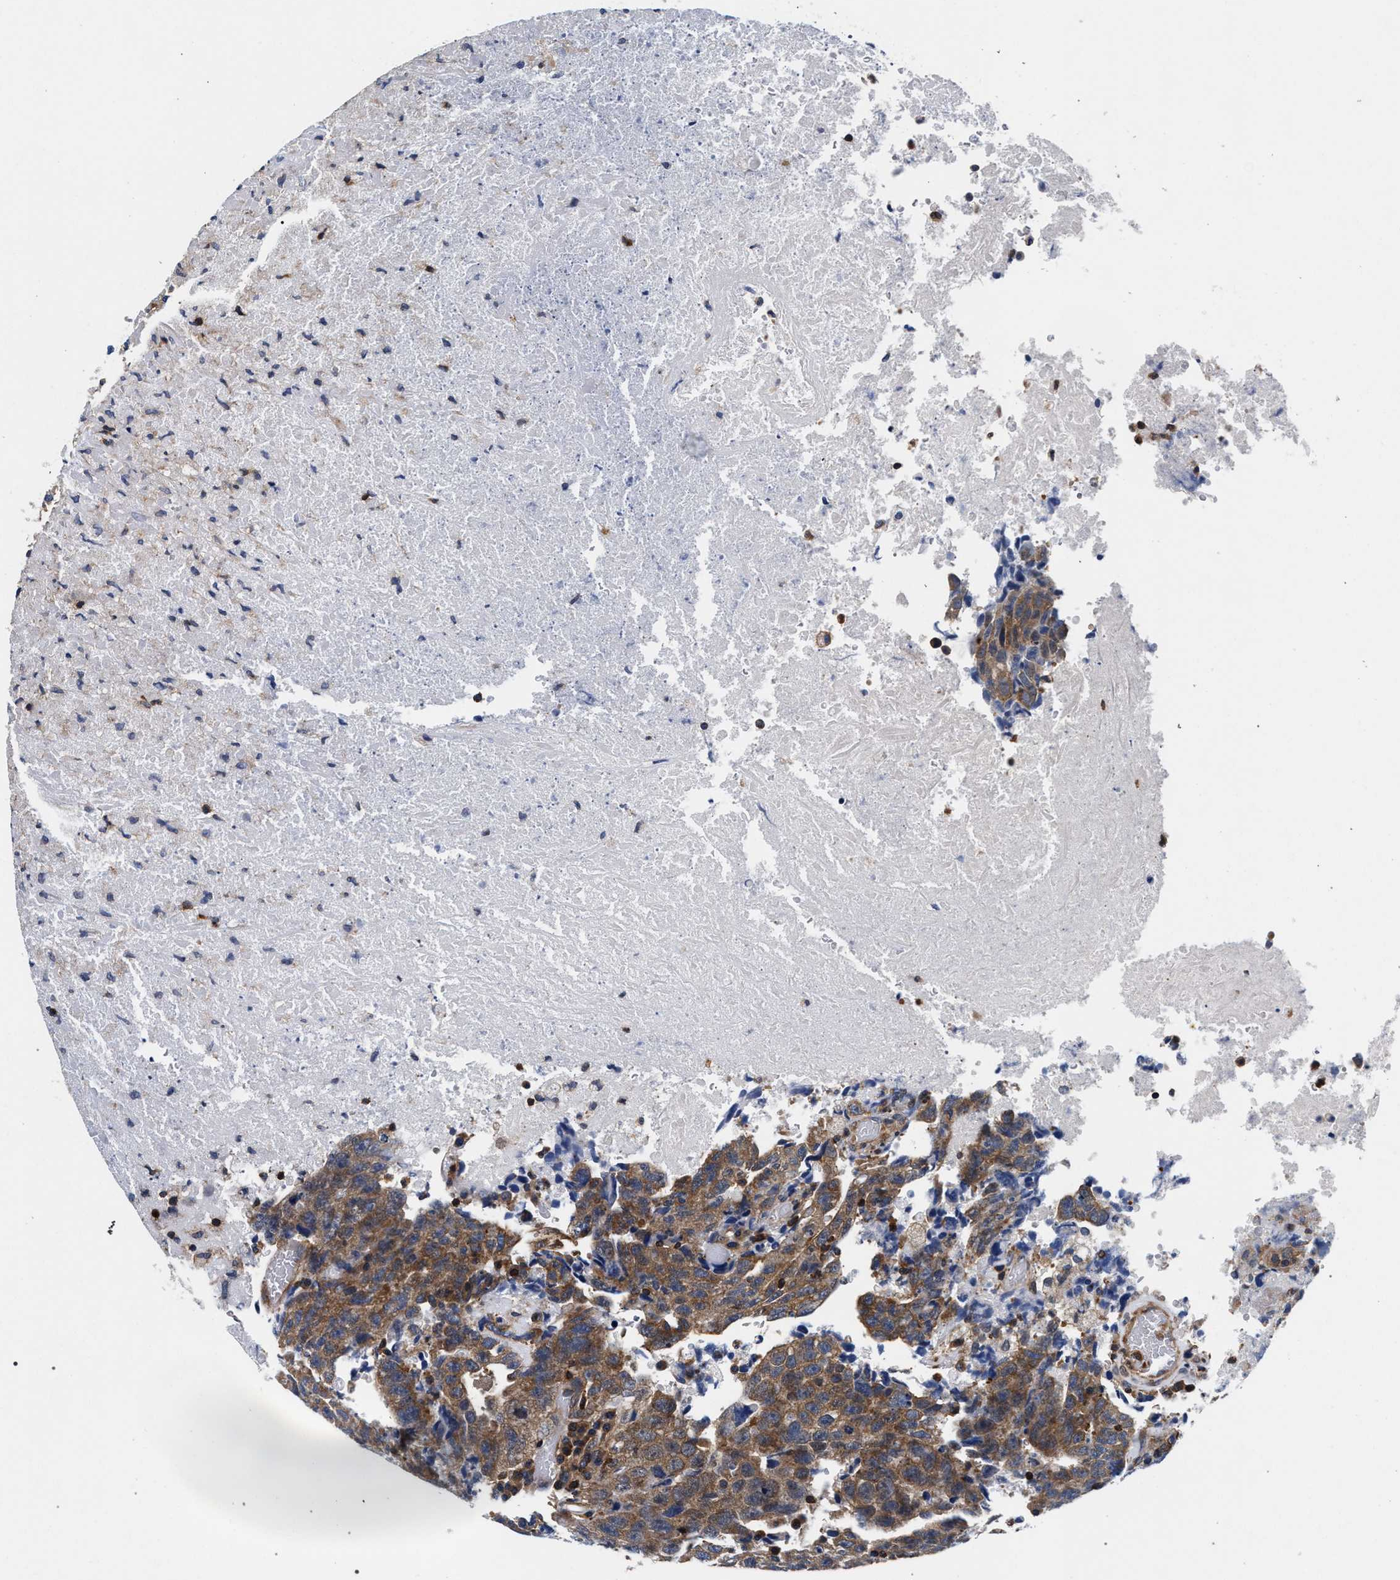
{"staining": {"intensity": "moderate", "quantity": ">75%", "location": "cytoplasmic/membranous"}, "tissue": "testis cancer", "cell_type": "Tumor cells", "image_type": "cancer", "snomed": [{"axis": "morphology", "description": "Necrosis, NOS"}, {"axis": "morphology", "description": "Carcinoma, Embryonal, NOS"}, {"axis": "topography", "description": "Testis"}], "caption": "This micrograph displays testis cancer (embryonal carcinoma) stained with IHC to label a protein in brown. The cytoplasmic/membranous of tumor cells show moderate positivity for the protein. Nuclei are counter-stained blue.", "gene": "LASP1", "patient": {"sex": "male", "age": 19}}